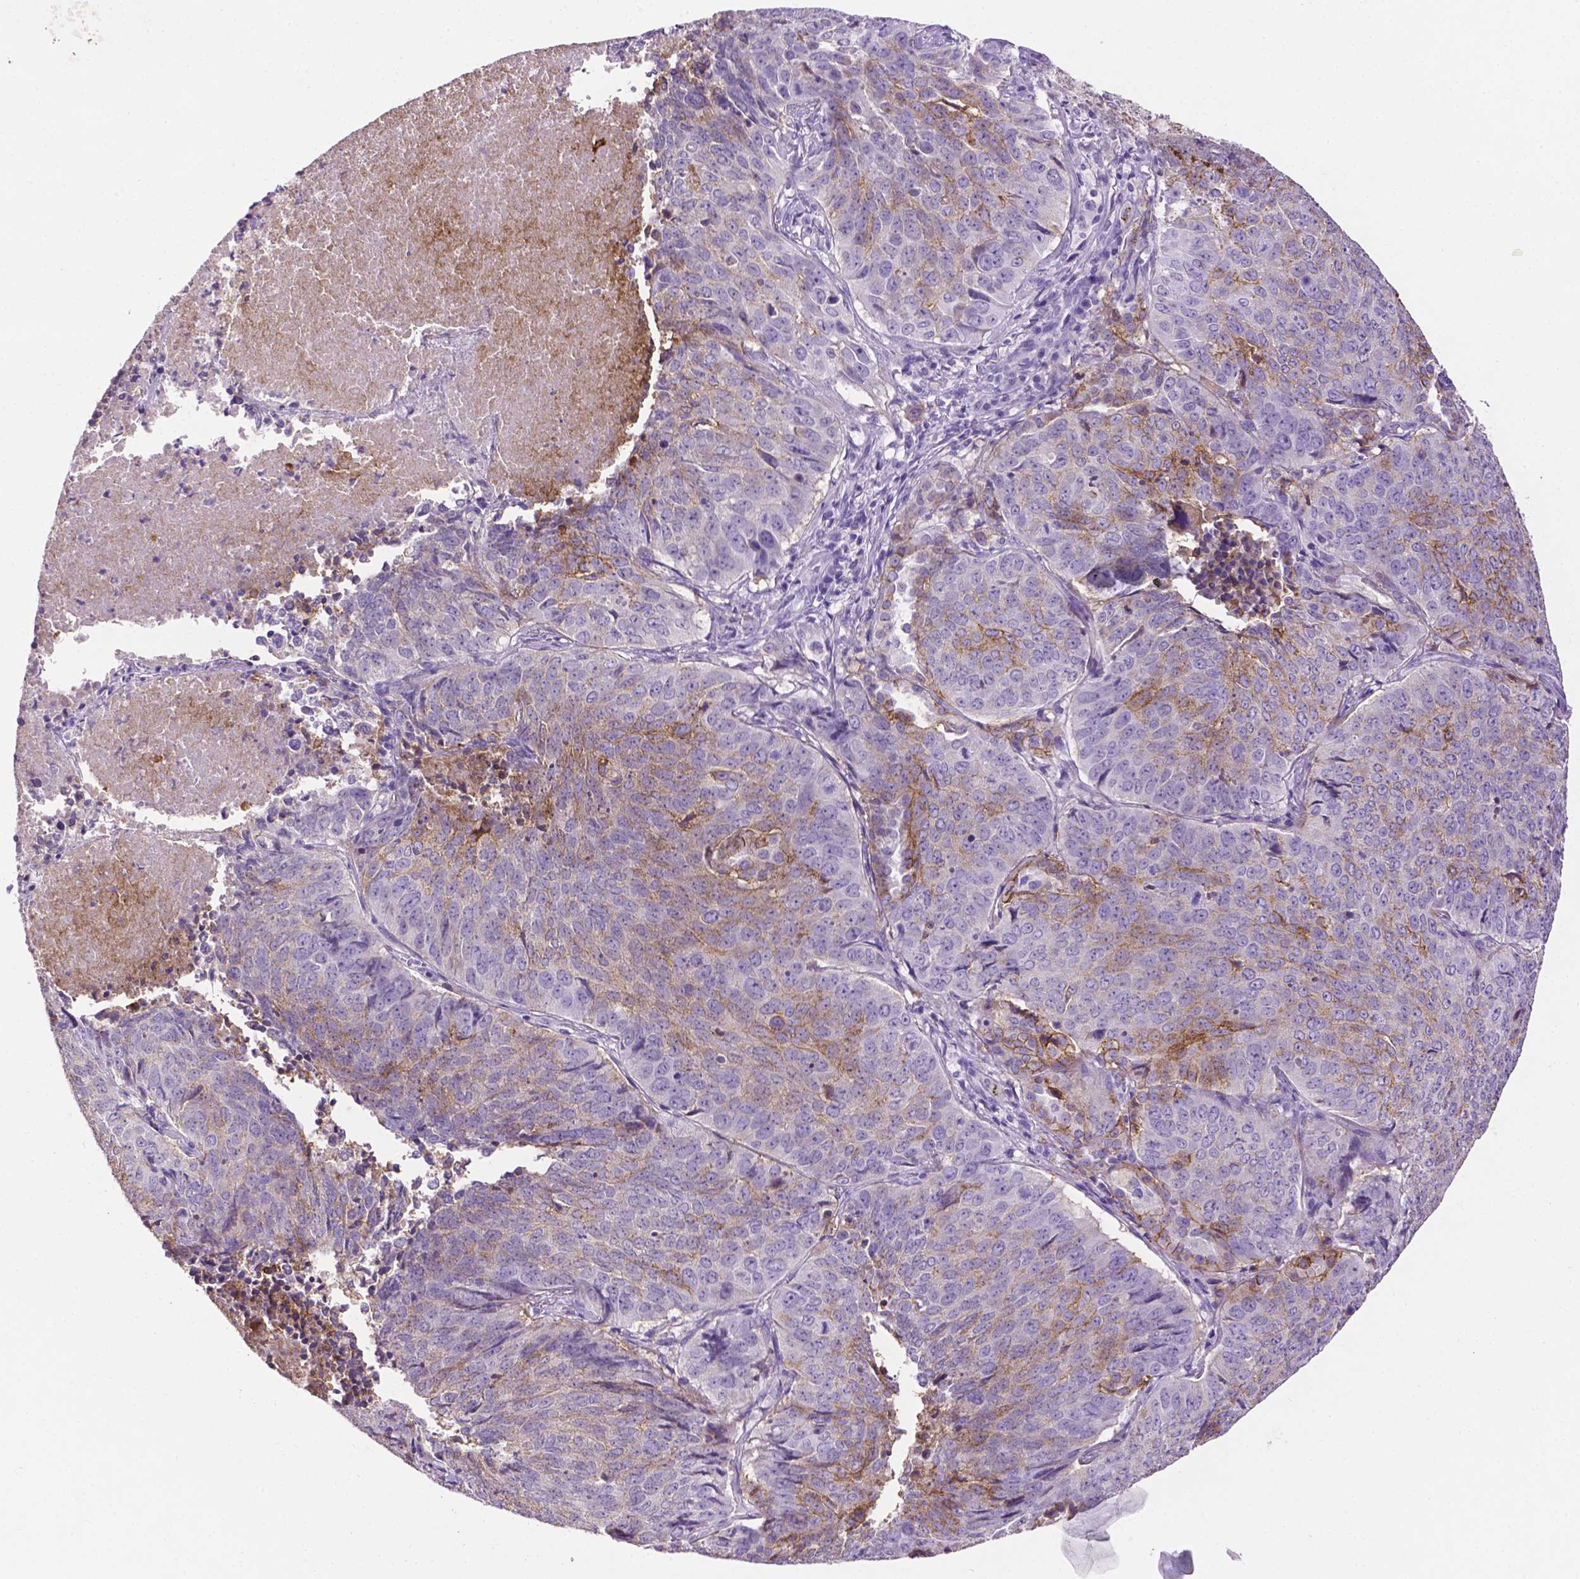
{"staining": {"intensity": "moderate", "quantity": "<25%", "location": "cytoplasmic/membranous"}, "tissue": "lung cancer", "cell_type": "Tumor cells", "image_type": "cancer", "snomed": [{"axis": "morphology", "description": "Normal tissue, NOS"}, {"axis": "morphology", "description": "Squamous cell carcinoma, NOS"}, {"axis": "topography", "description": "Bronchus"}, {"axis": "topography", "description": "Lung"}], "caption": "Immunohistochemical staining of lung squamous cell carcinoma displays low levels of moderate cytoplasmic/membranous positivity in about <25% of tumor cells. (DAB = brown stain, brightfield microscopy at high magnification).", "gene": "TACSTD2", "patient": {"sex": "male", "age": 64}}